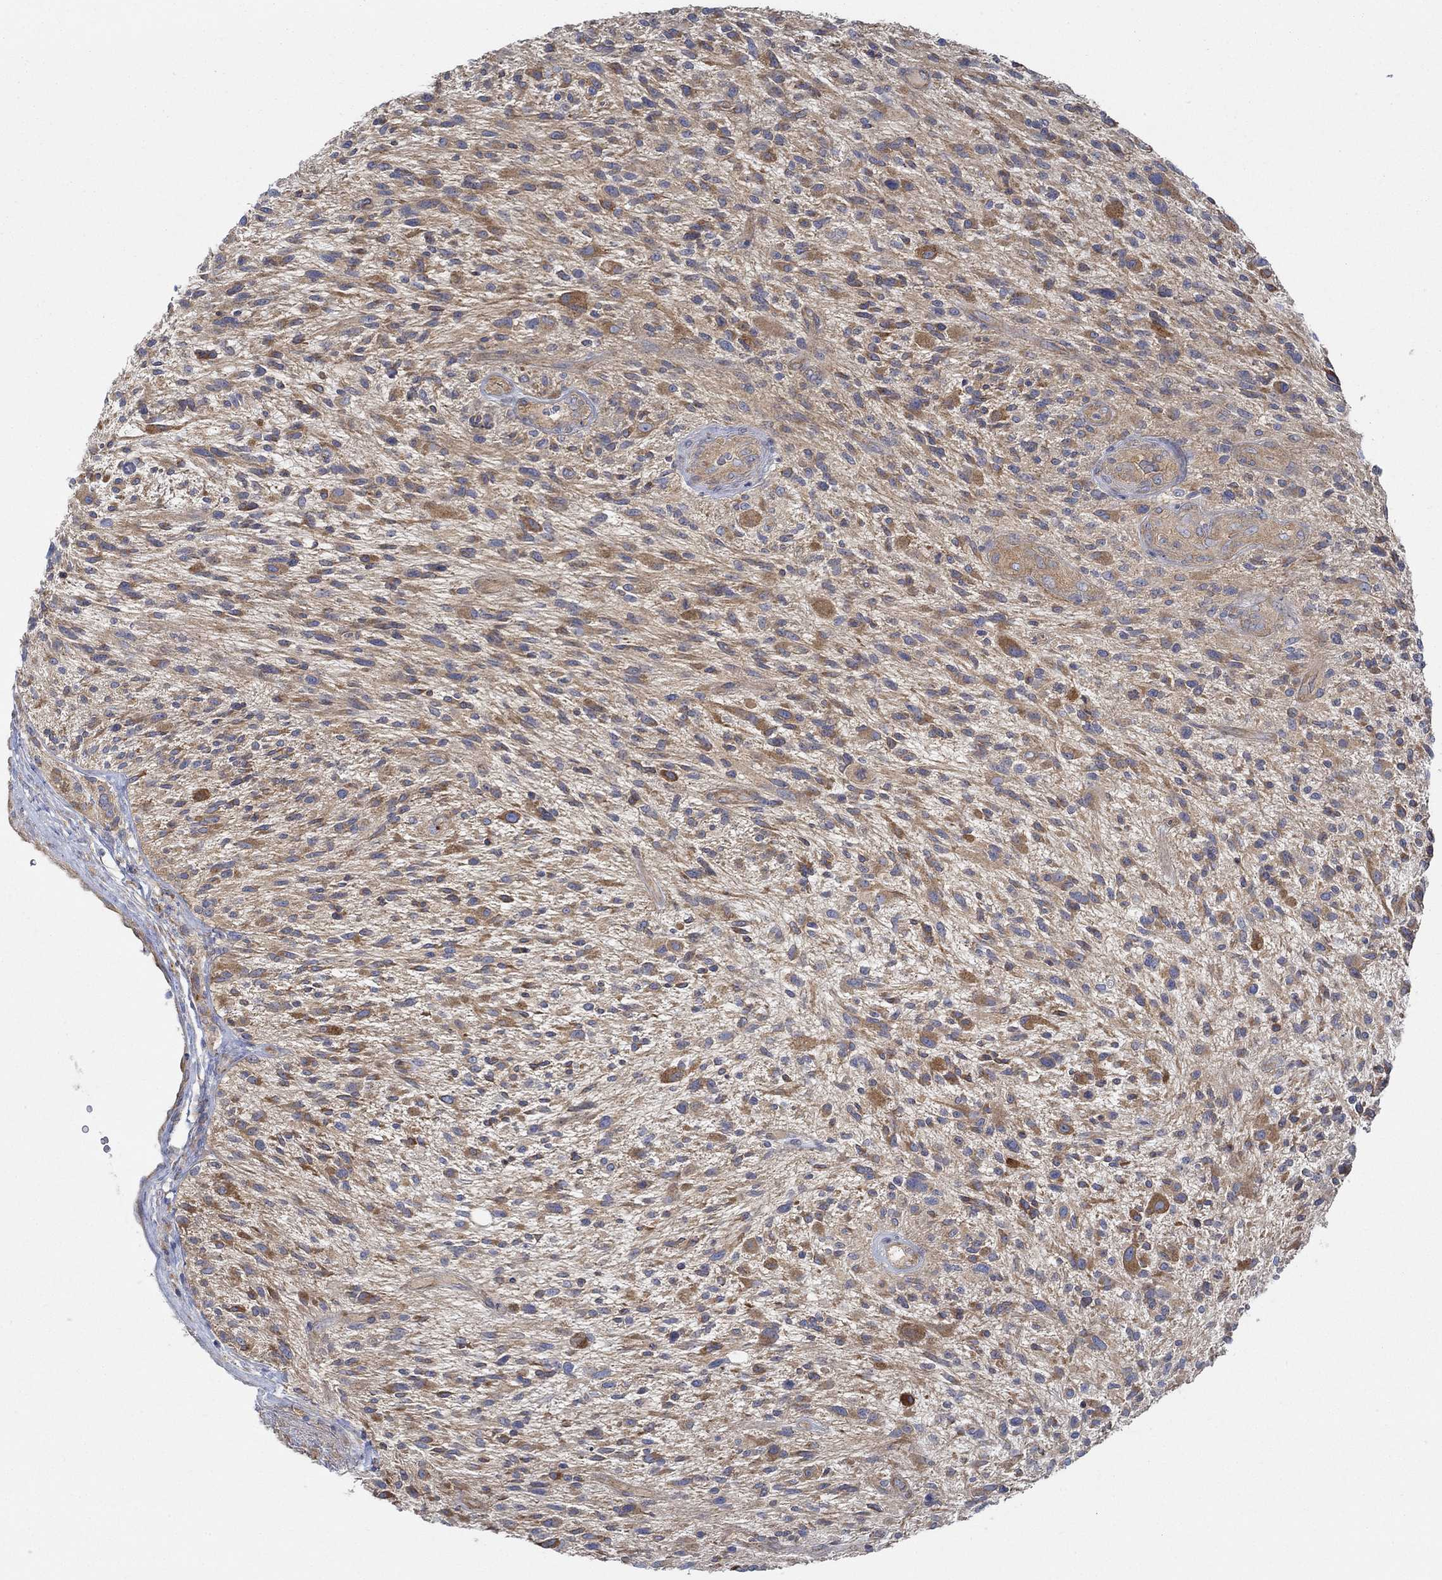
{"staining": {"intensity": "strong", "quantity": "25%-75%", "location": "cytoplasmic/membranous"}, "tissue": "glioma", "cell_type": "Tumor cells", "image_type": "cancer", "snomed": [{"axis": "morphology", "description": "Glioma, malignant, High grade"}, {"axis": "topography", "description": "Brain"}], "caption": "Malignant glioma (high-grade) was stained to show a protein in brown. There is high levels of strong cytoplasmic/membranous staining in about 25%-75% of tumor cells.", "gene": "SPAG9", "patient": {"sex": "male", "age": 47}}